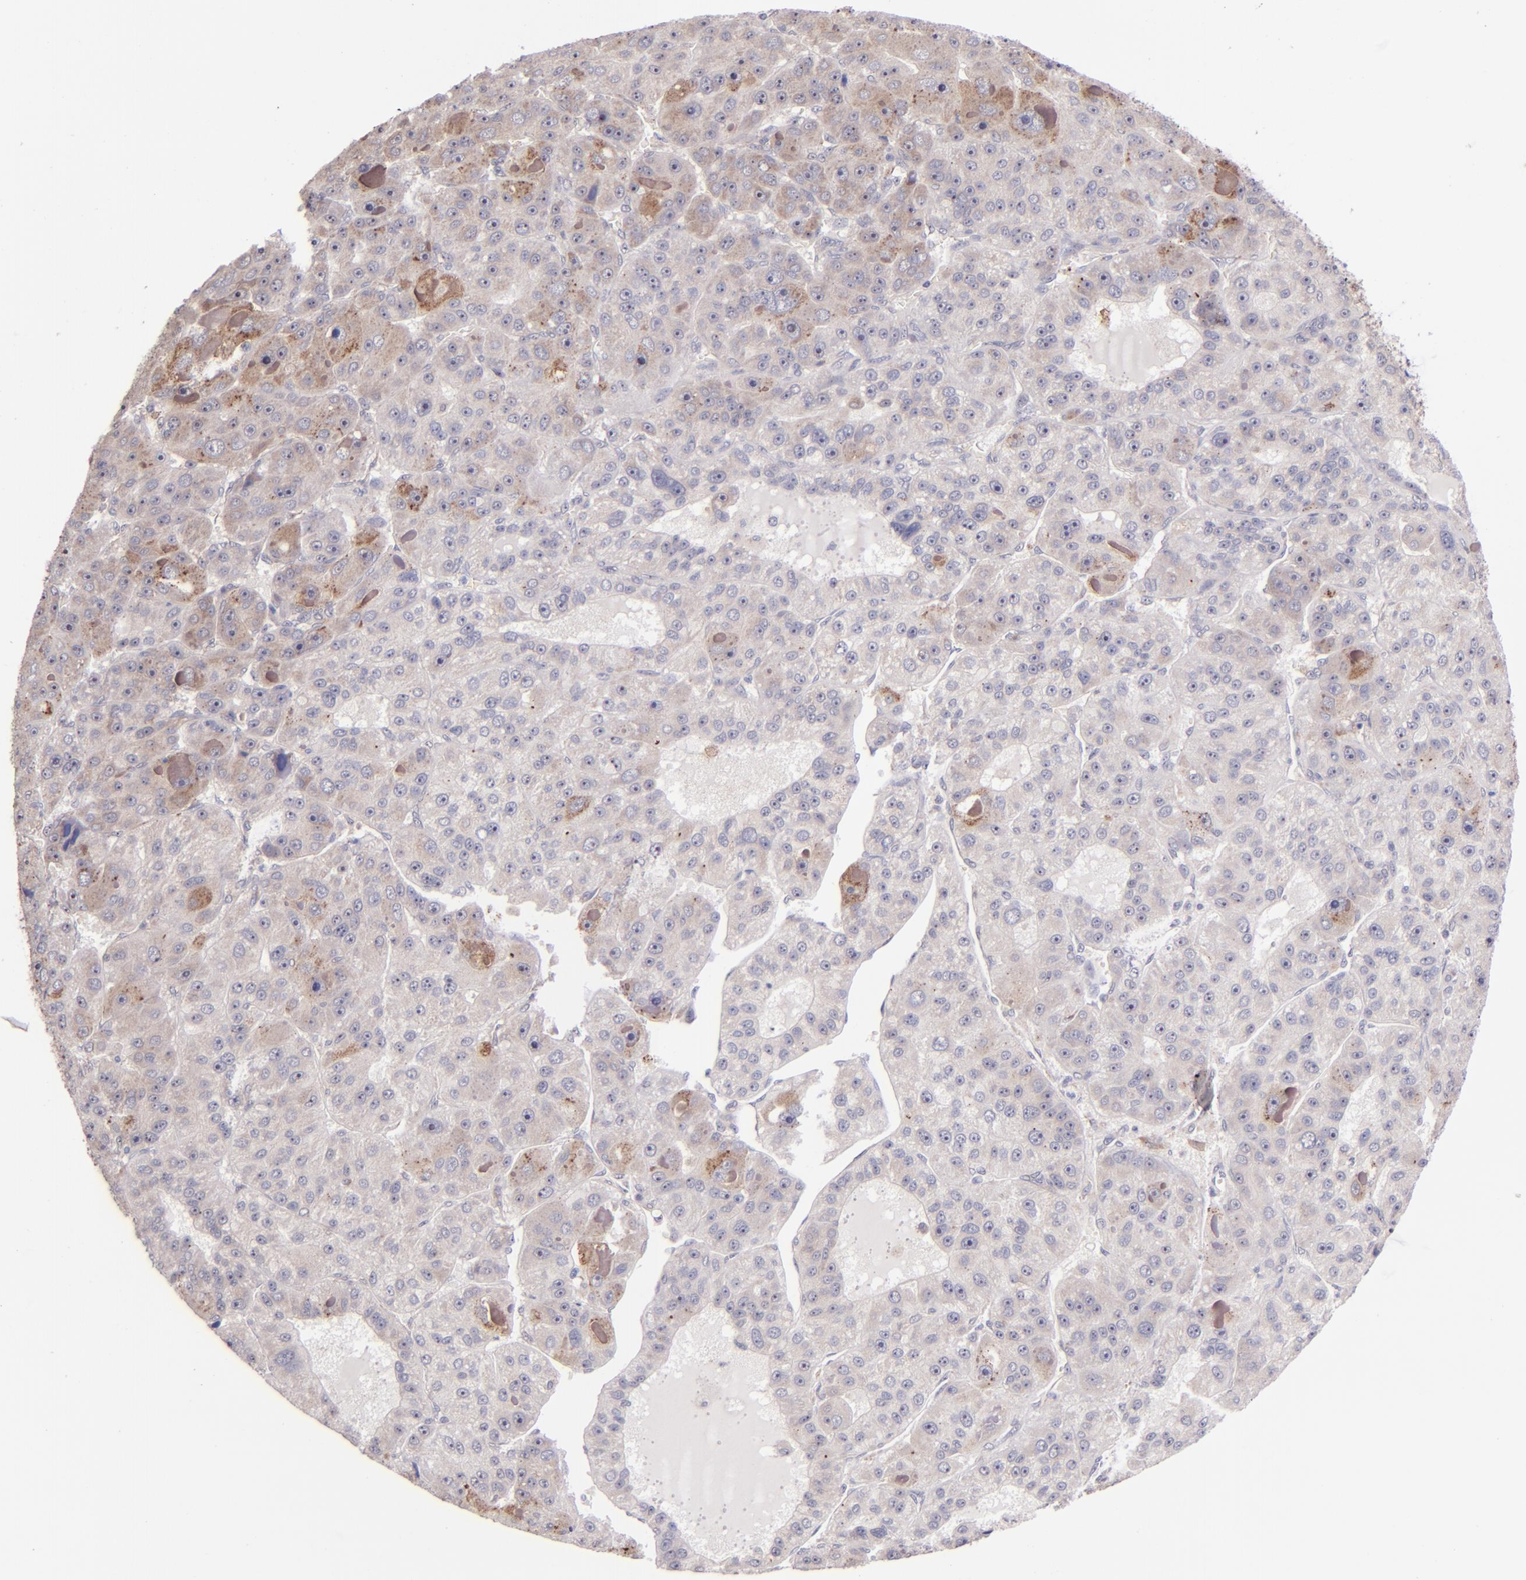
{"staining": {"intensity": "moderate", "quantity": "25%-75%", "location": "cytoplasmic/membranous"}, "tissue": "liver cancer", "cell_type": "Tumor cells", "image_type": "cancer", "snomed": [{"axis": "morphology", "description": "Carcinoma, Hepatocellular, NOS"}, {"axis": "topography", "description": "Liver"}], "caption": "This image shows immunohistochemistry staining of liver hepatocellular carcinoma, with medium moderate cytoplasmic/membranous expression in about 25%-75% of tumor cells.", "gene": "SHC1", "patient": {"sex": "male", "age": 76}}